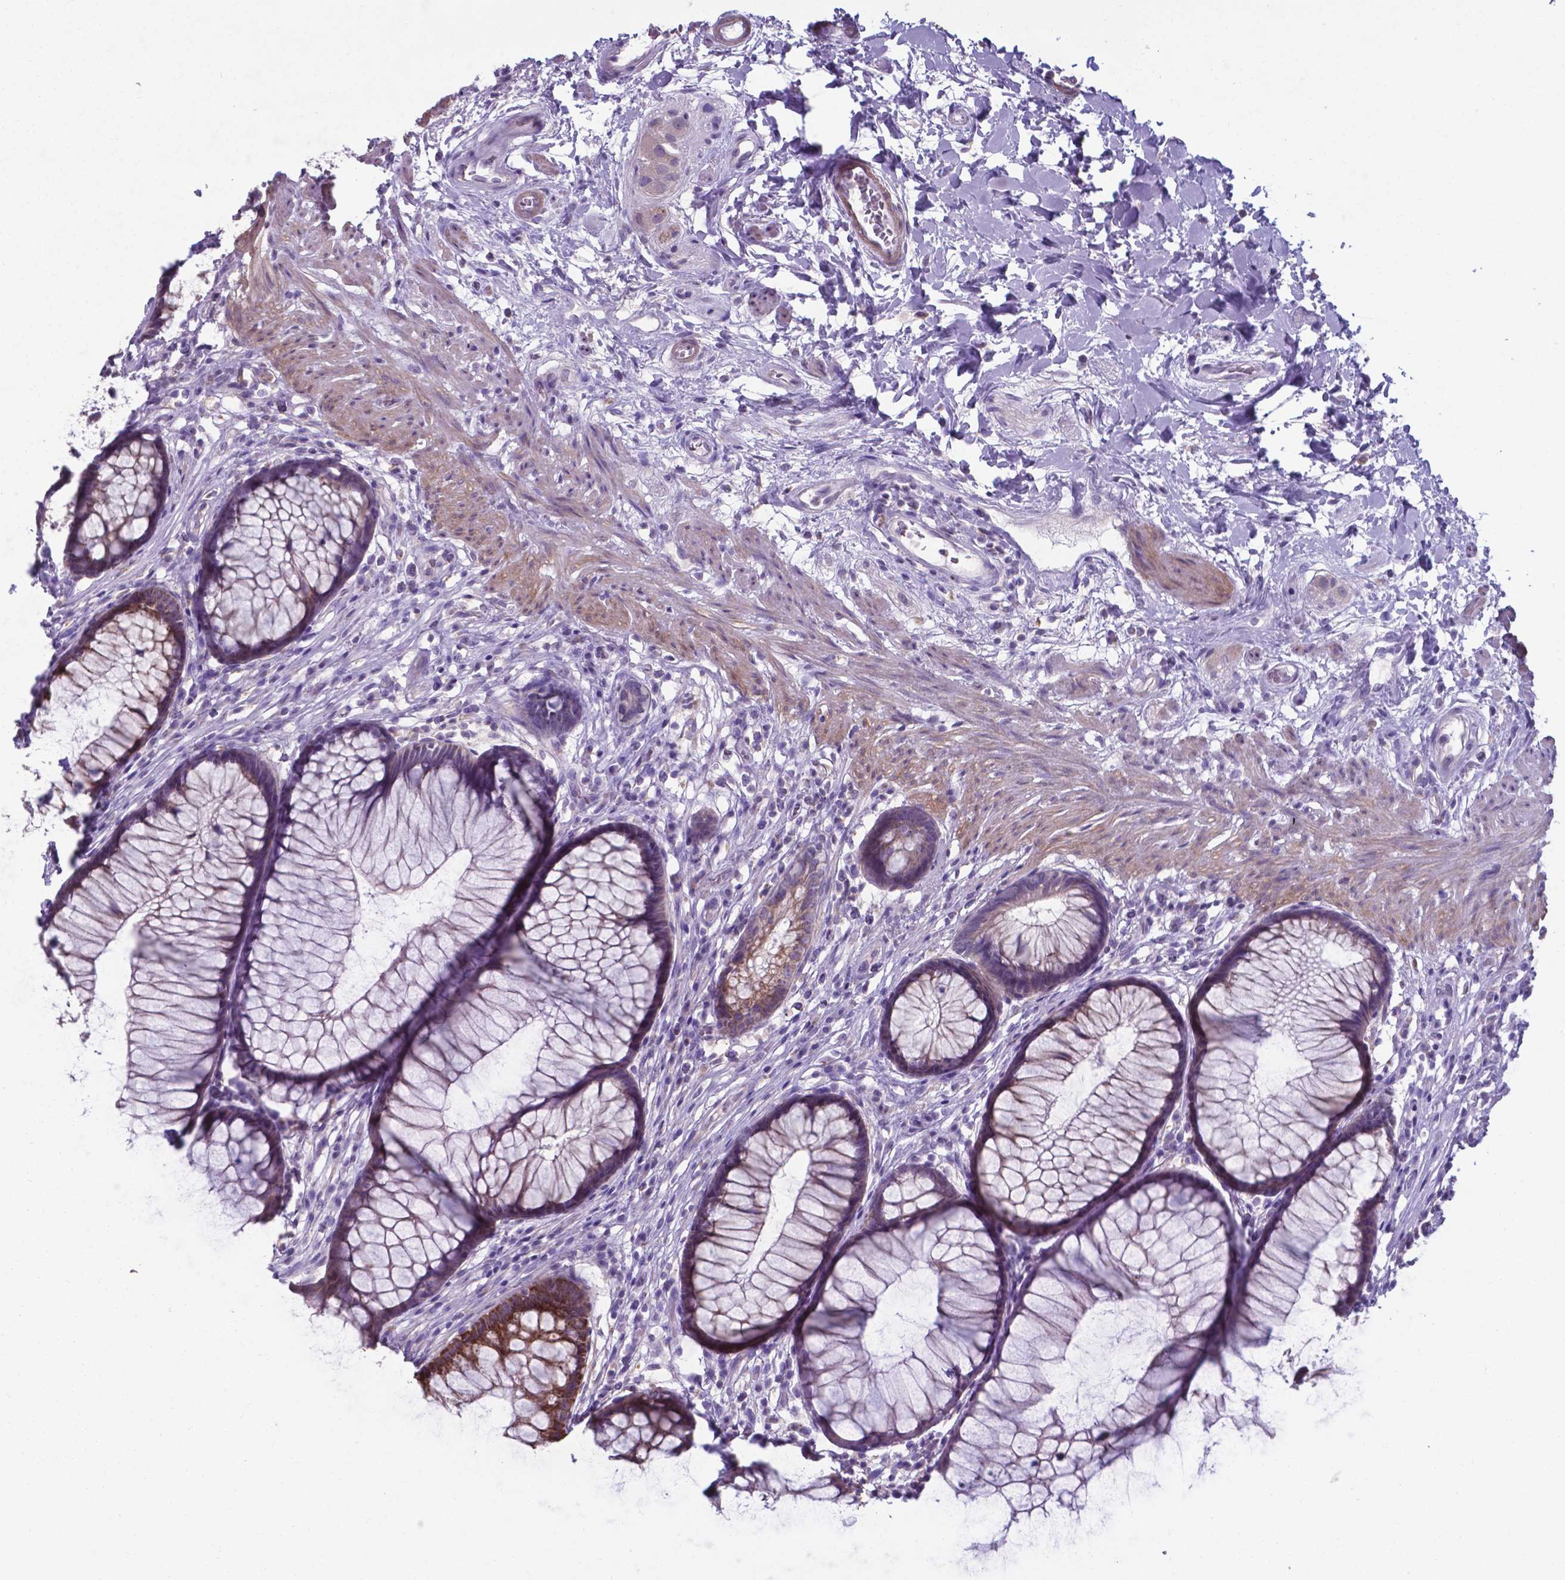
{"staining": {"intensity": "strong", "quantity": "<25%", "location": "cytoplasmic/membranous"}, "tissue": "rectum", "cell_type": "Glandular cells", "image_type": "normal", "snomed": [{"axis": "morphology", "description": "Normal tissue, NOS"}, {"axis": "topography", "description": "Smooth muscle"}, {"axis": "topography", "description": "Rectum"}], "caption": "Immunohistochemical staining of unremarkable human rectum demonstrates medium levels of strong cytoplasmic/membranous staining in about <25% of glandular cells. (DAB IHC, brown staining for protein, blue staining for nuclei).", "gene": "AP5B1", "patient": {"sex": "male", "age": 53}}